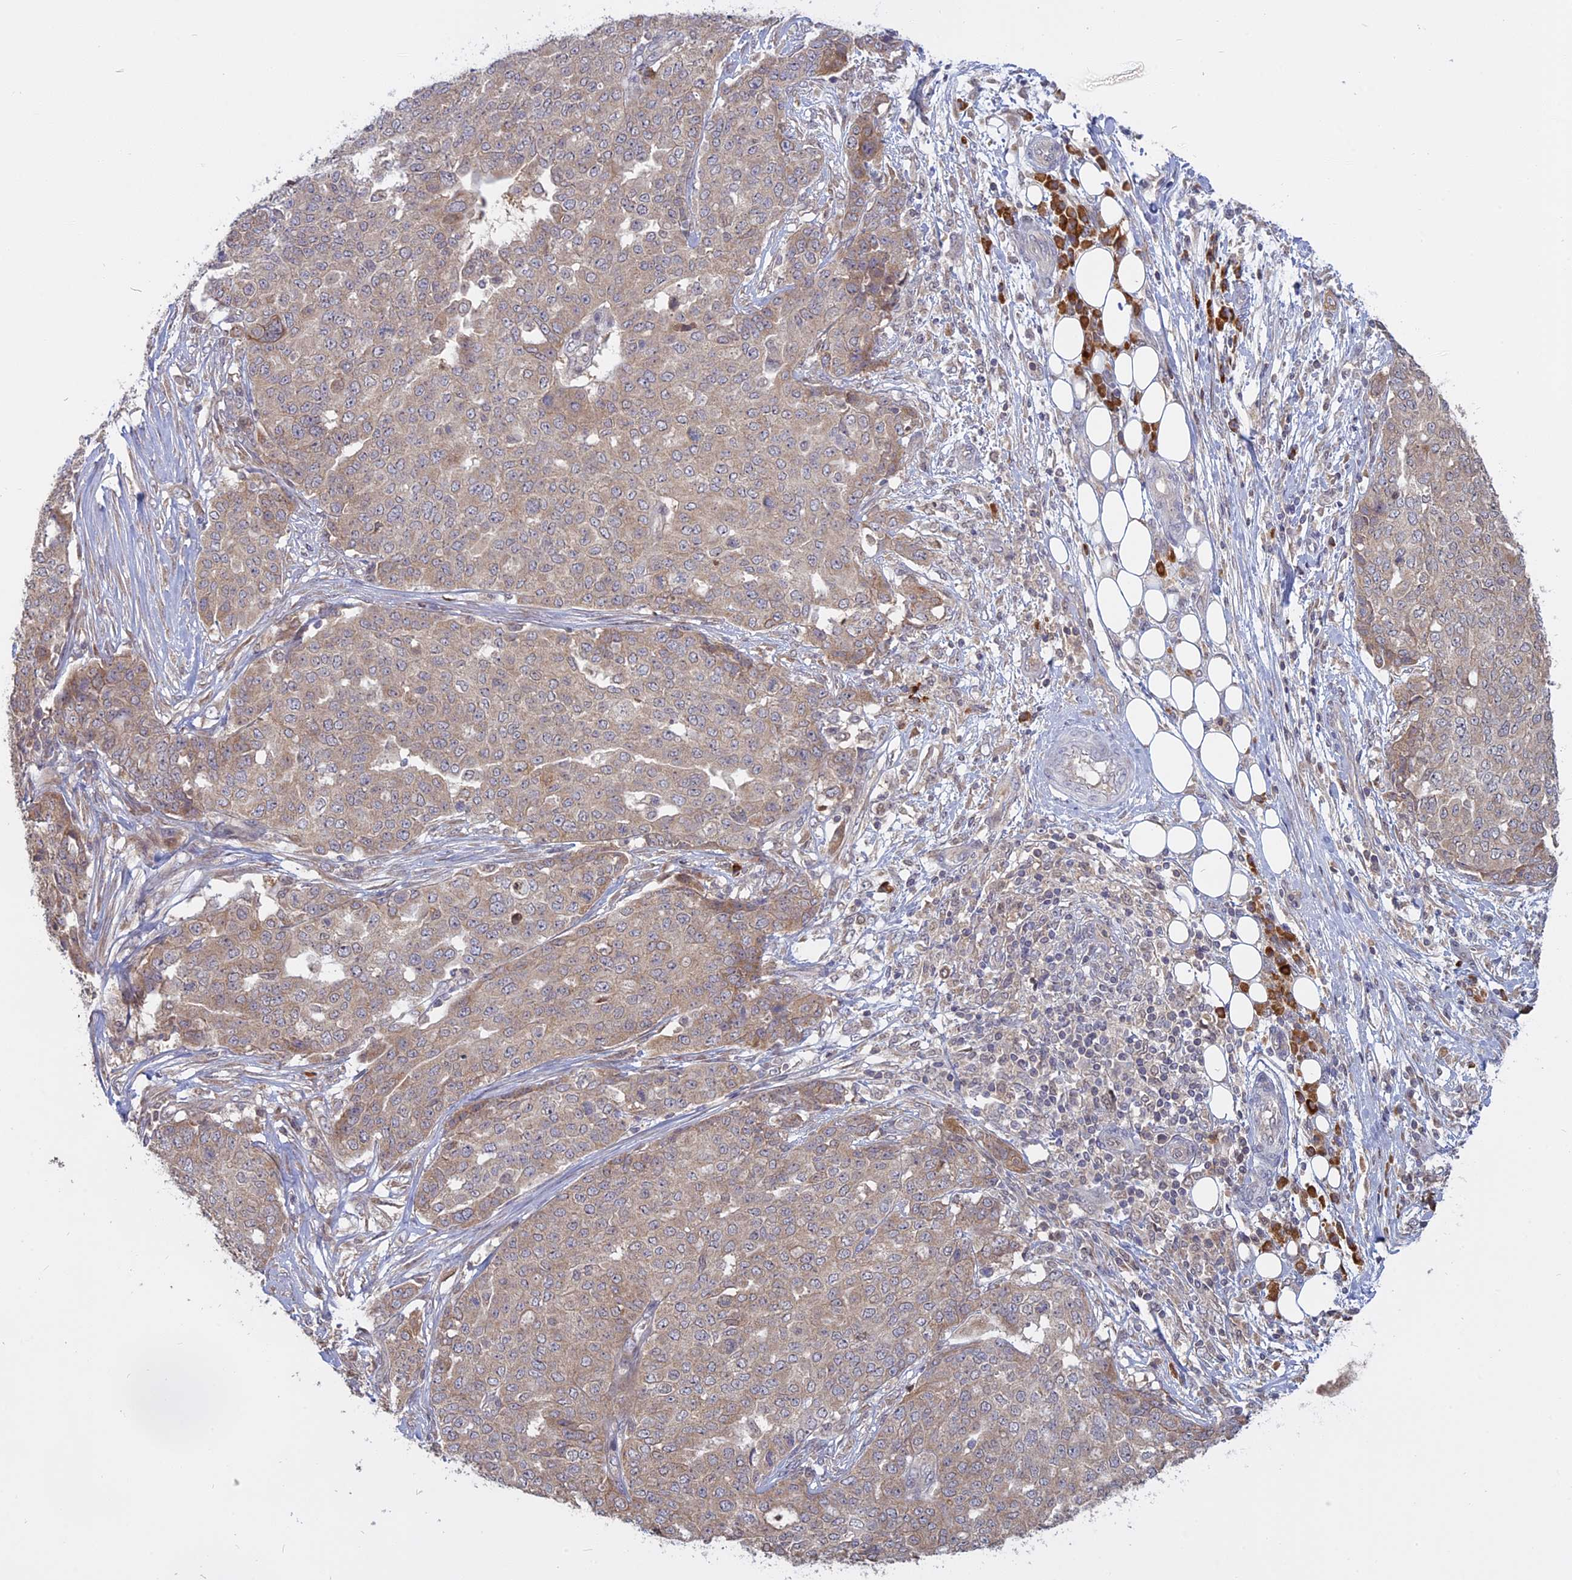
{"staining": {"intensity": "weak", "quantity": "25%-75%", "location": "cytoplasmic/membranous"}, "tissue": "ovarian cancer", "cell_type": "Tumor cells", "image_type": "cancer", "snomed": [{"axis": "morphology", "description": "Cystadenocarcinoma, serous, NOS"}, {"axis": "topography", "description": "Soft tissue"}, {"axis": "topography", "description": "Ovary"}], "caption": "A brown stain labels weak cytoplasmic/membranous expression of a protein in ovarian cancer tumor cells.", "gene": "TMEM208", "patient": {"sex": "female", "age": 57}}